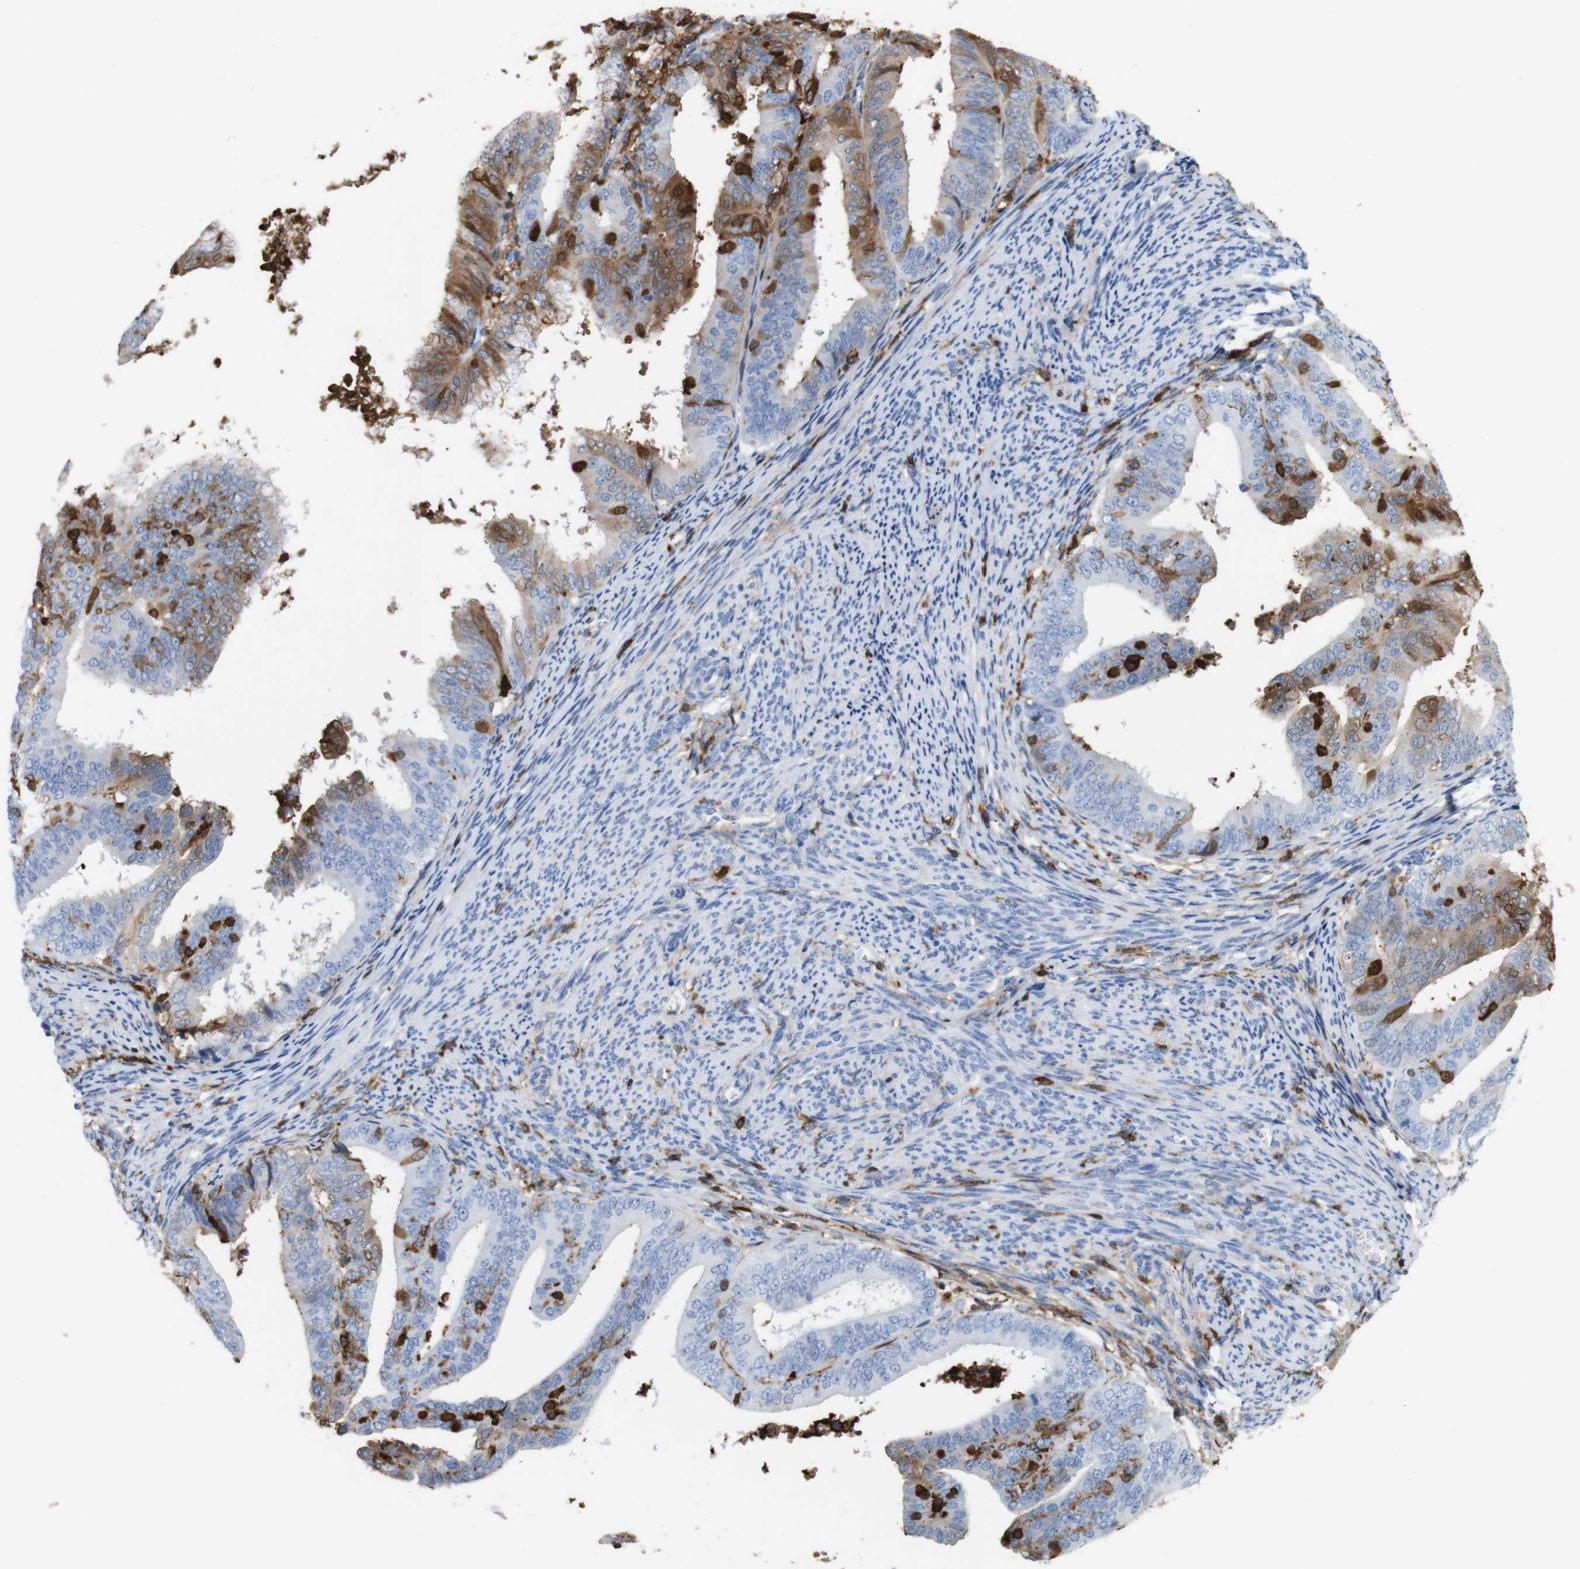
{"staining": {"intensity": "strong", "quantity": "<25%", "location": "cytoplasmic/membranous"}, "tissue": "endometrial cancer", "cell_type": "Tumor cells", "image_type": "cancer", "snomed": [{"axis": "morphology", "description": "Adenocarcinoma, NOS"}, {"axis": "topography", "description": "Endometrium"}], "caption": "Strong cytoplasmic/membranous staining for a protein is identified in about <25% of tumor cells of endometrial cancer (adenocarcinoma) using immunohistochemistry.", "gene": "ANXA1", "patient": {"sex": "female", "age": 63}}